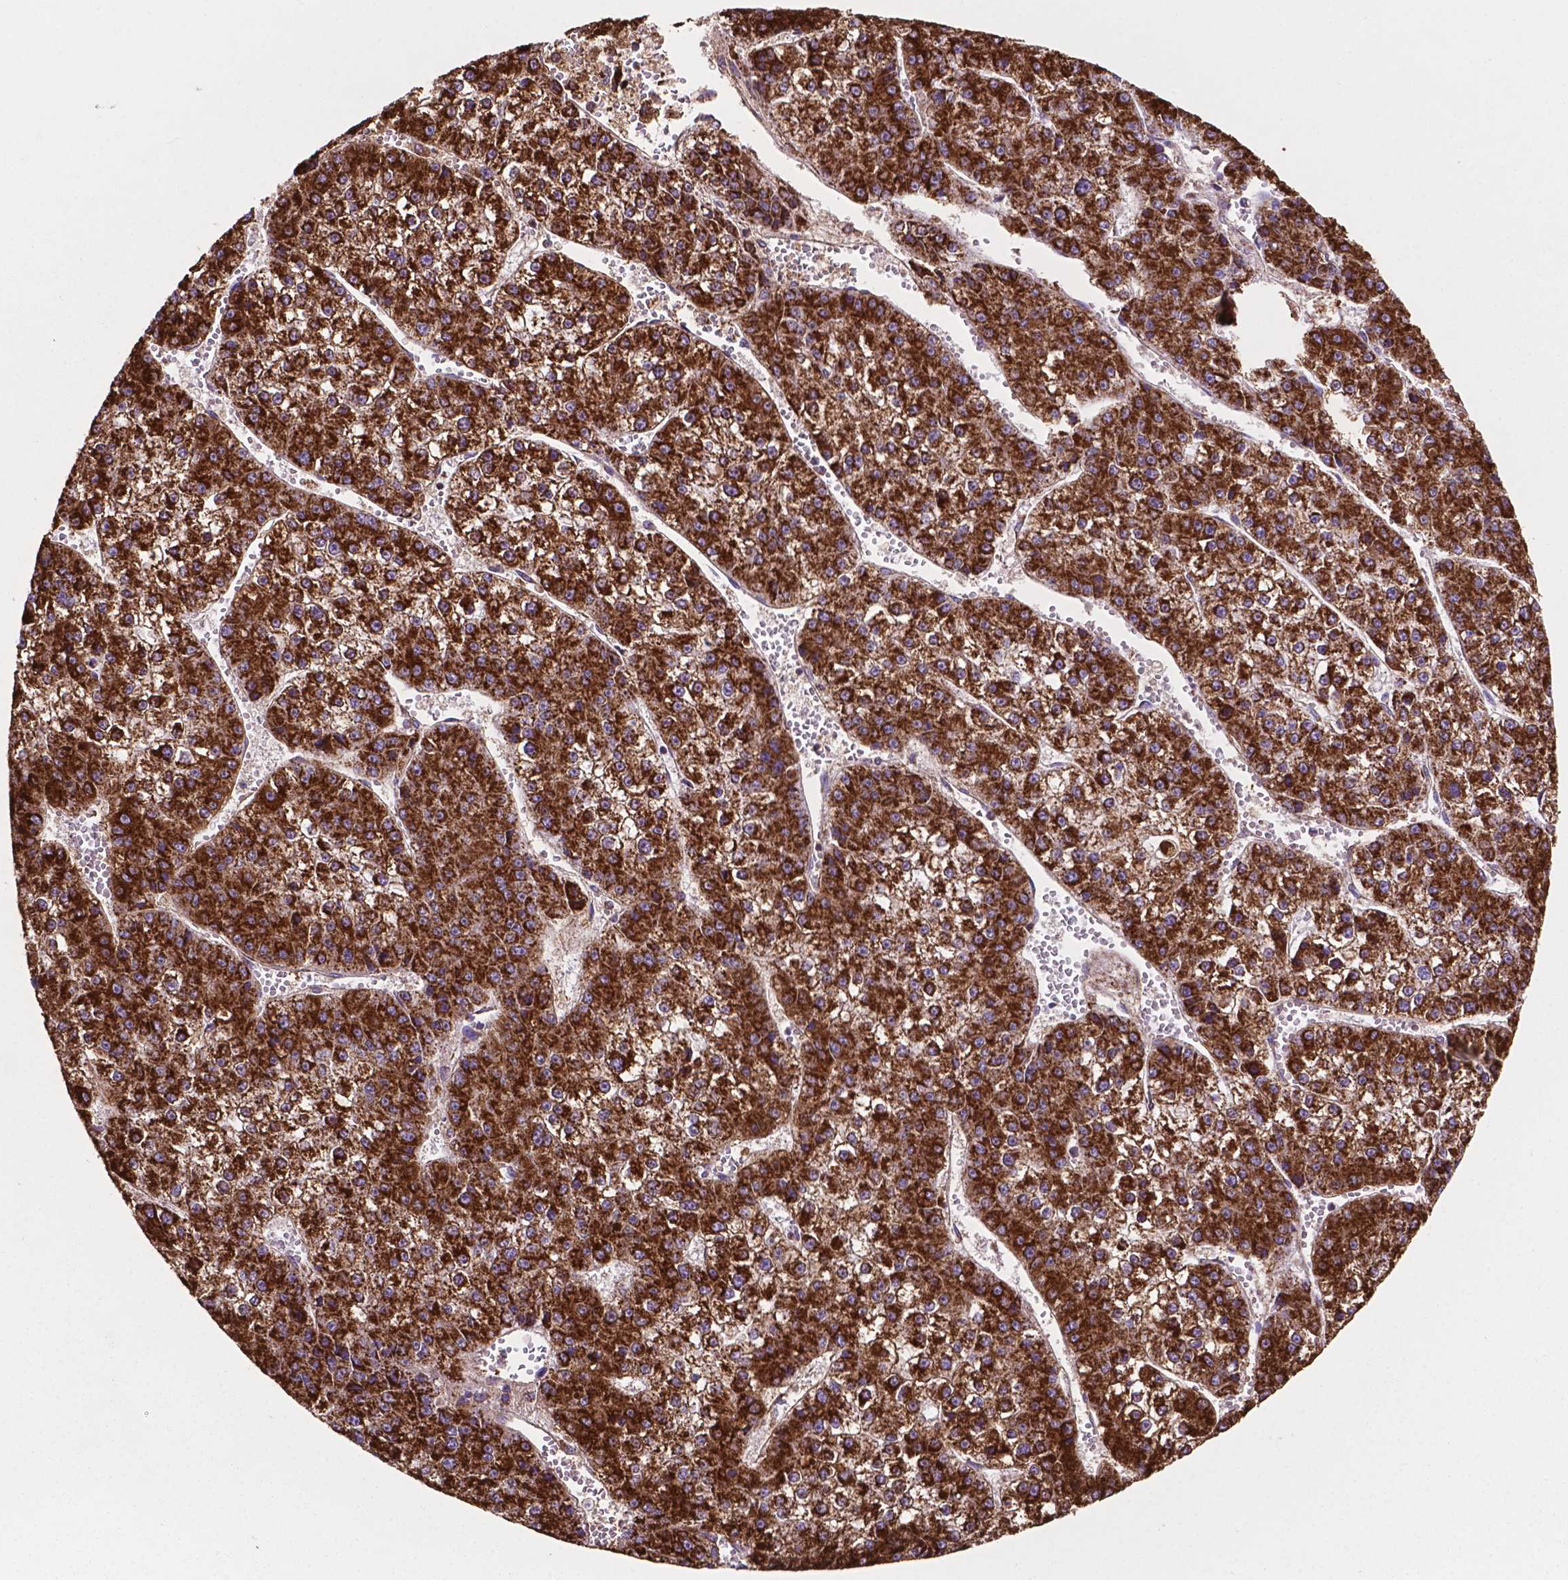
{"staining": {"intensity": "strong", "quantity": ">75%", "location": "cytoplasmic/membranous"}, "tissue": "liver cancer", "cell_type": "Tumor cells", "image_type": "cancer", "snomed": [{"axis": "morphology", "description": "Carcinoma, Hepatocellular, NOS"}, {"axis": "topography", "description": "Liver"}], "caption": "The image exhibits a brown stain indicating the presence of a protein in the cytoplasmic/membranous of tumor cells in liver cancer. (Brightfield microscopy of DAB IHC at high magnification).", "gene": "HSPD1", "patient": {"sex": "female", "age": 73}}